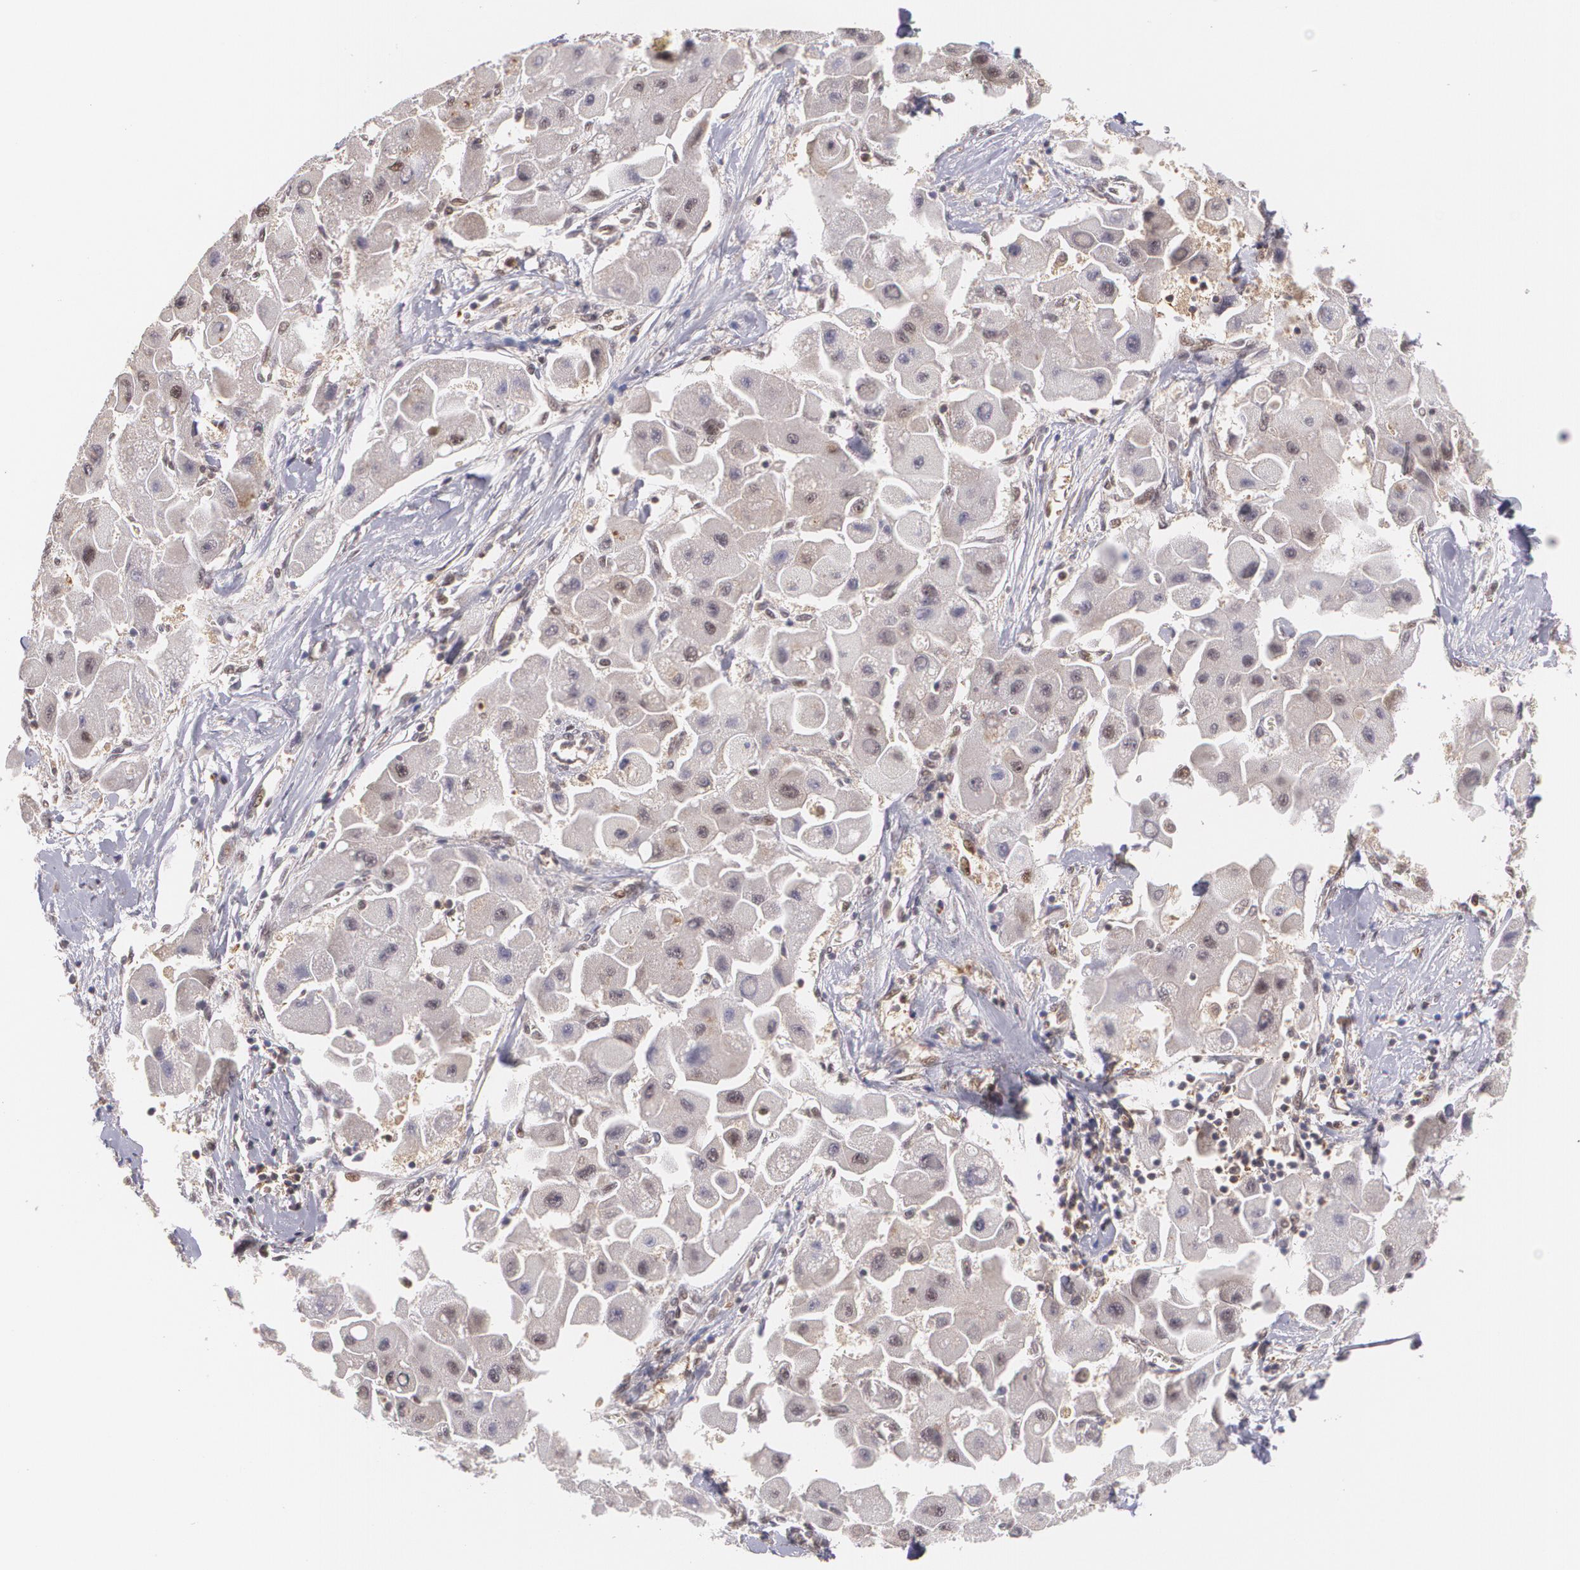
{"staining": {"intensity": "weak", "quantity": "<25%", "location": "cytoplasmic/membranous,nuclear"}, "tissue": "liver cancer", "cell_type": "Tumor cells", "image_type": "cancer", "snomed": [{"axis": "morphology", "description": "Carcinoma, Hepatocellular, NOS"}, {"axis": "topography", "description": "Liver"}], "caption": "Immunohistochemical staining of human liver cancer demonstrates no significant positivity in tumor cells.", "gene": "CUL2", "patient": {"sex": "male", "age": 24}}